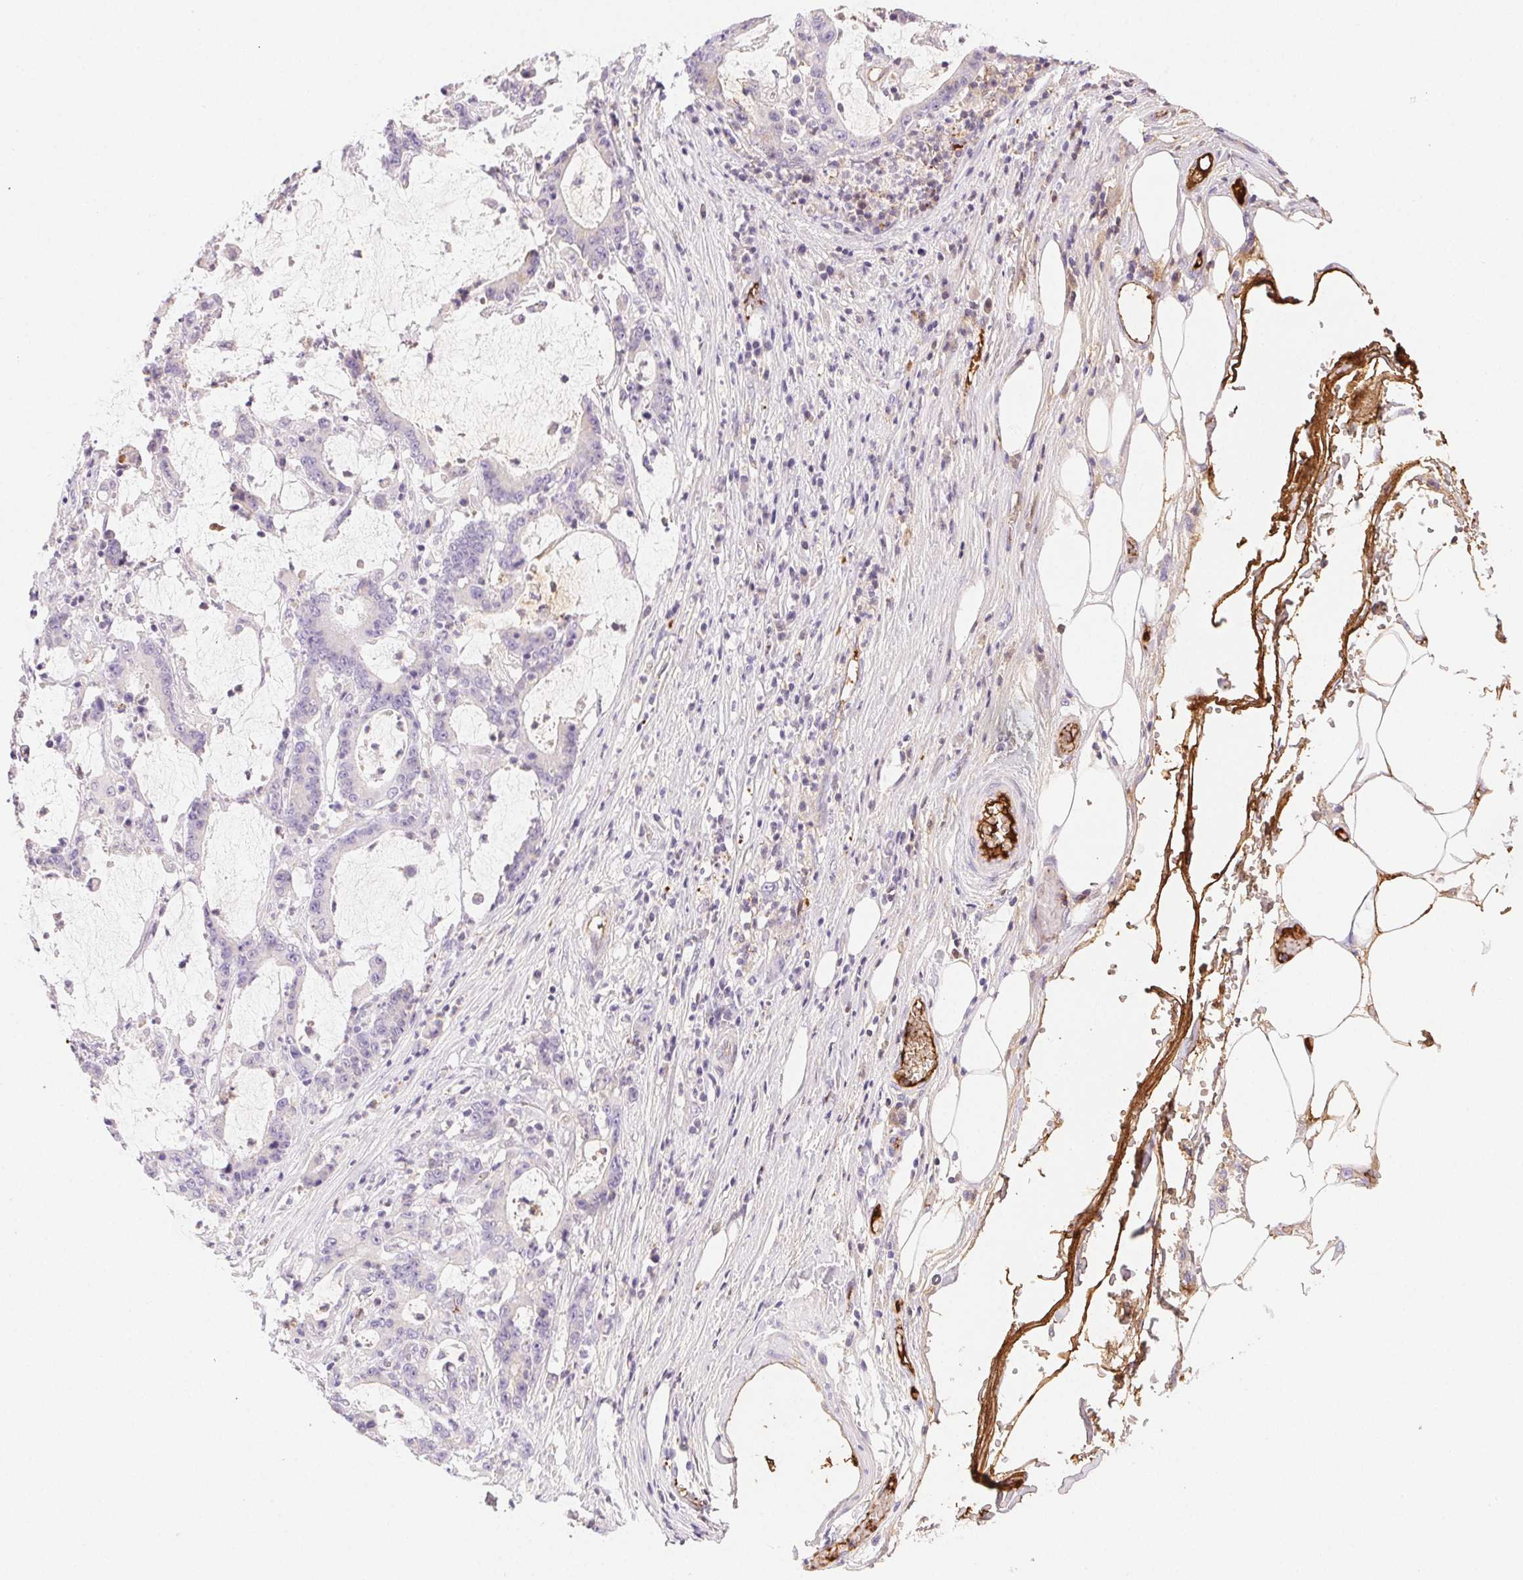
{"staining": {"intensity": "negative", "quantity": "none", "location": "none"}, "tissue": "stomach cancer", "cell_type": "Tumor cells", "image_type": "cancer", "snomed": [{"axis": "morphology", "description": "Adenocarcinoma, NOS"}, {"axis": "topography", "description": "Stomach, upper"}], "caption": "Stomach cancer (adenocarcinoma) stained for a protein using immunohistochemistry (IHC) exhibits no staining tumor cells.", "gene": "FGA", "patient": {"sex": "male", "age": 68}}